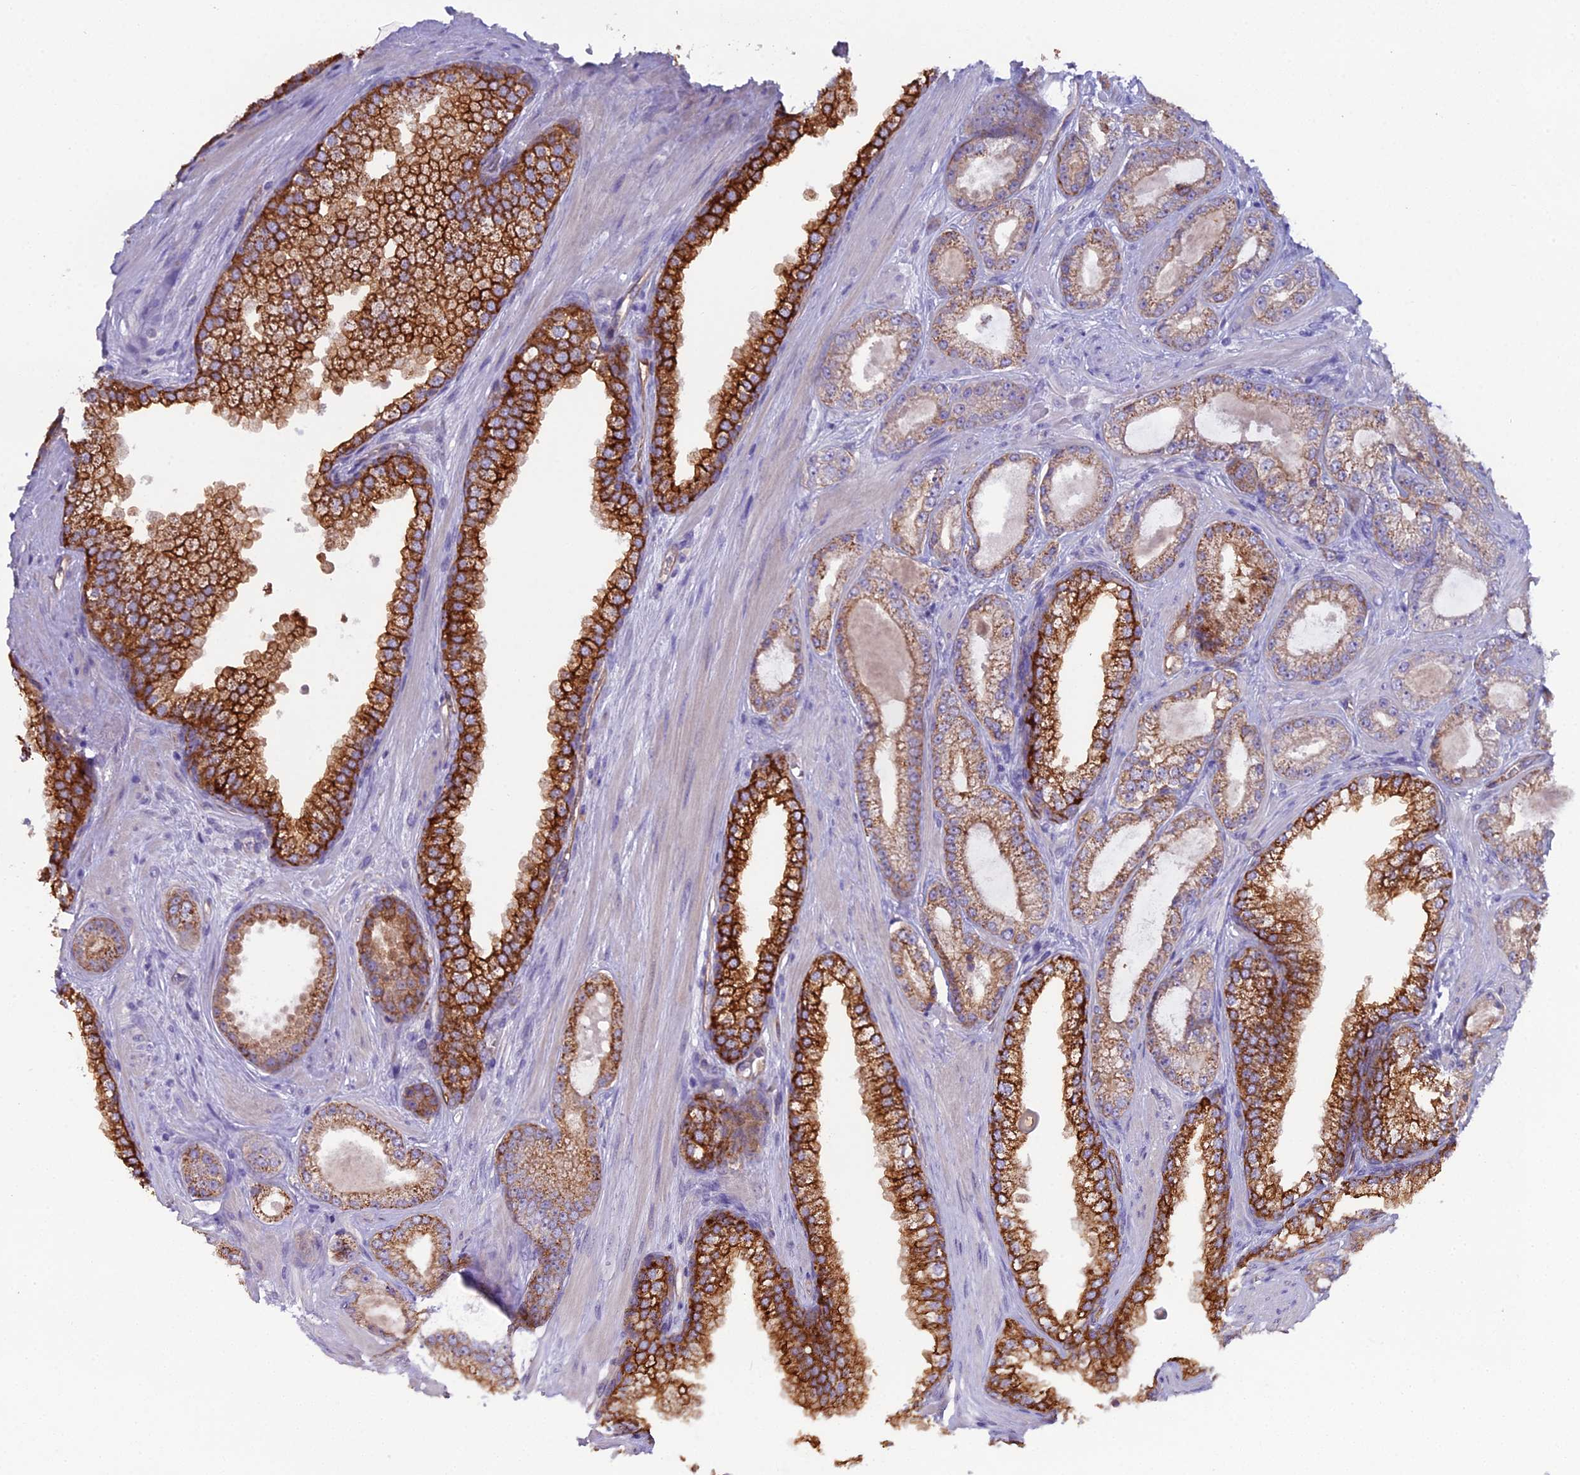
{"staining": {"intensity": "moderate", "quantity": ">75%", "location": "cytoplasmic/membranous"}, "tissue": "prostate cancer", "cell_type": "Tumor cells", "image_type": "cancer", "snomed": [{"axis": "morphology", "description": "Adenocarcinoma, Low grade"}, {"axis": "topography", "description": "Prostate"}], "caption": "Moderate cytoplasmic/membranous protein expression is present in about >75% of tumor cells in prostate adenocarcinoma (low-grade). (DAB = brown stain, brightfield microscopy at high magnification).", "gene": "CFAP47", "patient": {"sex": "male", "age": 57}}